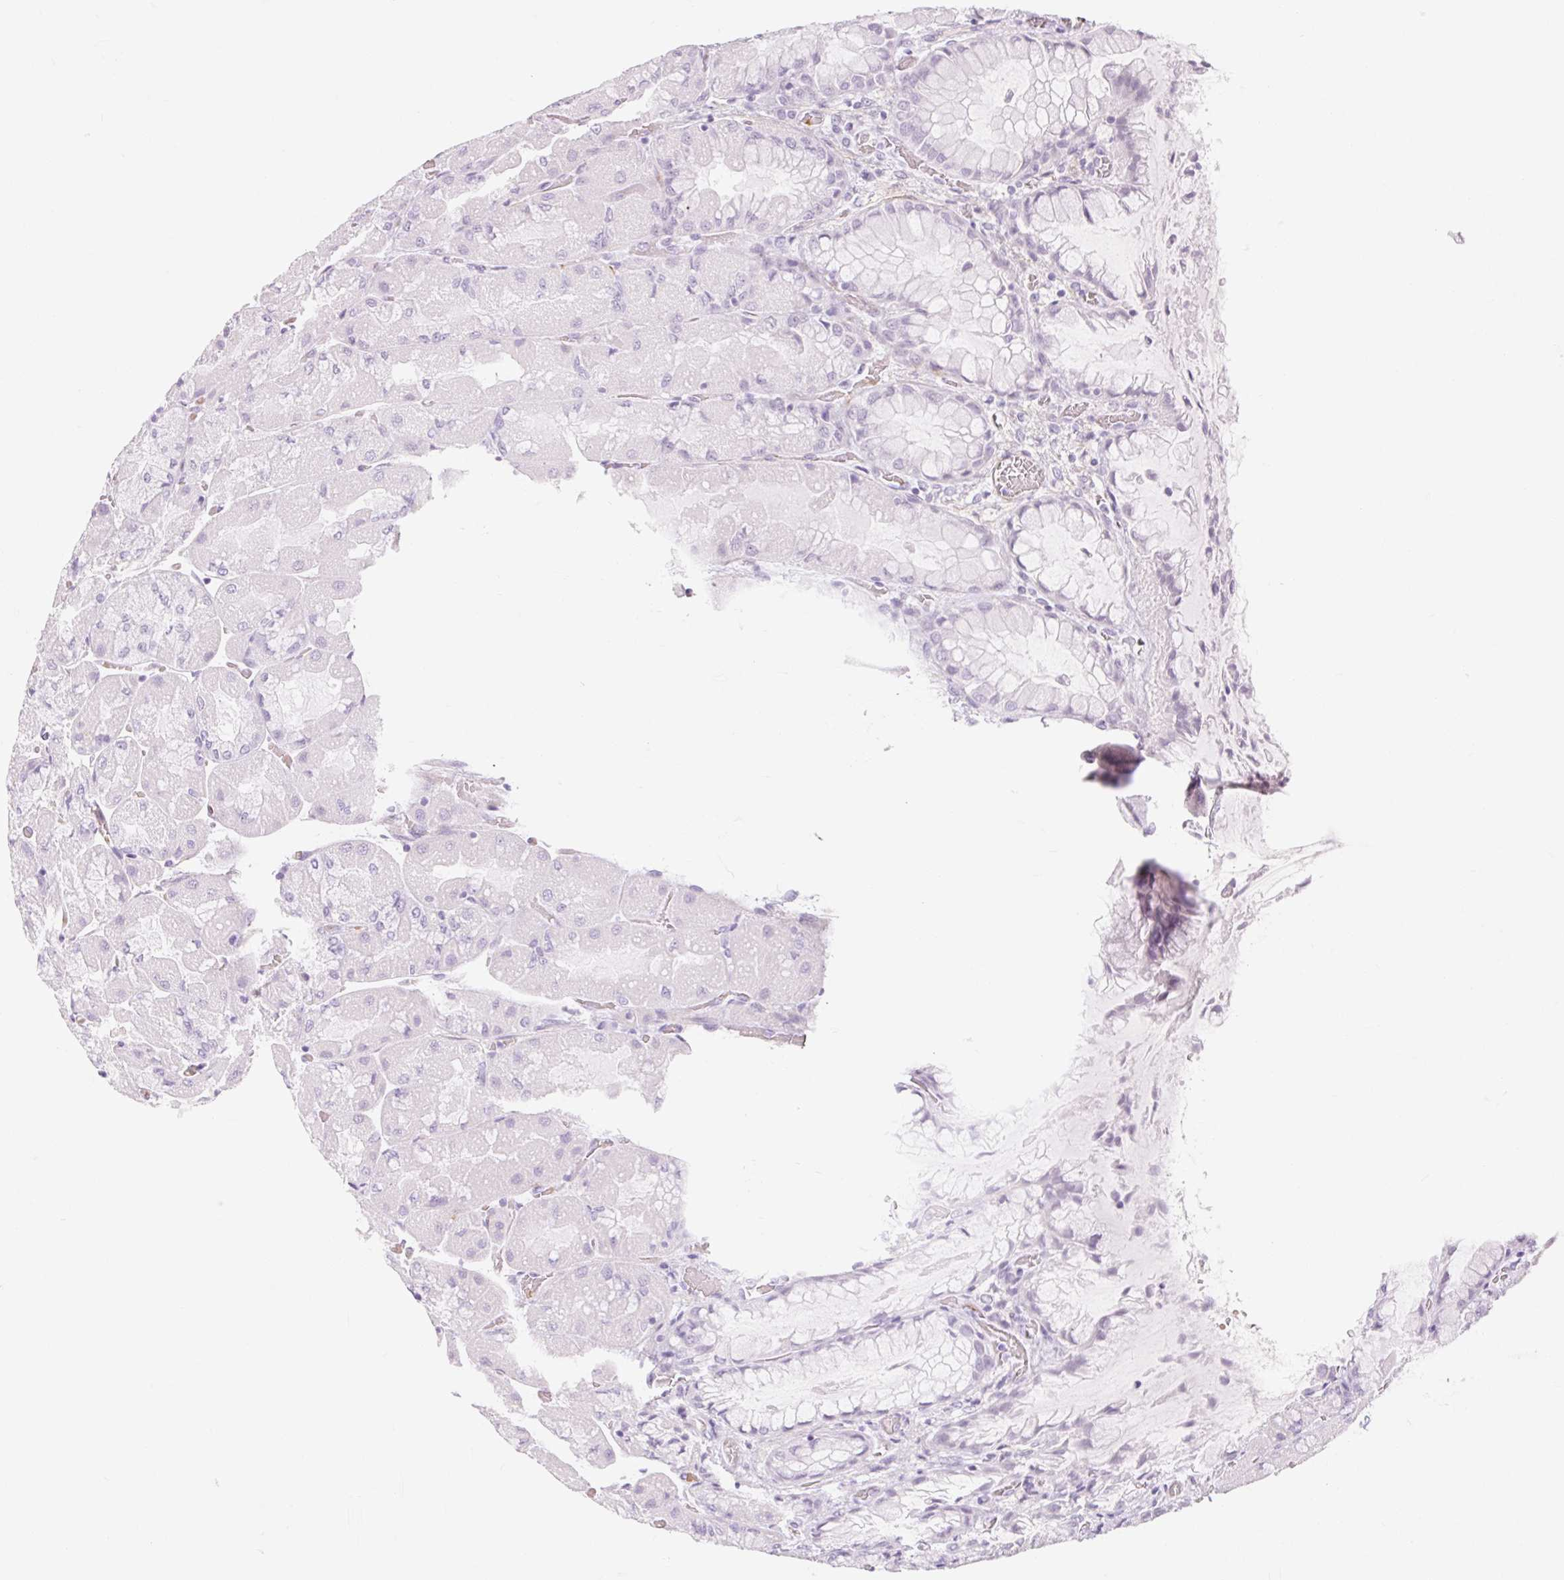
{"staining": {"intensity": "negative", "quantity": "none", "location": "none"}, "tissue": "stomach", "cell_type": "Glandular cells", "image_type": "normal", "snomed": [{"axis": "morphology", "description": "Normal tissue, NOS"}, {"axis": "topography", "description": "Stomach"}], "caption": "The image displays no staining of glandular cells in benign stomach. The staining was performed using DAB to visualize the protein expression in brown, while the nuclei were stained in blue with hematoxylin (Magnification: 20x).", "gene": "TAF1L", "patient": {"sex": "female", "age": 61}}